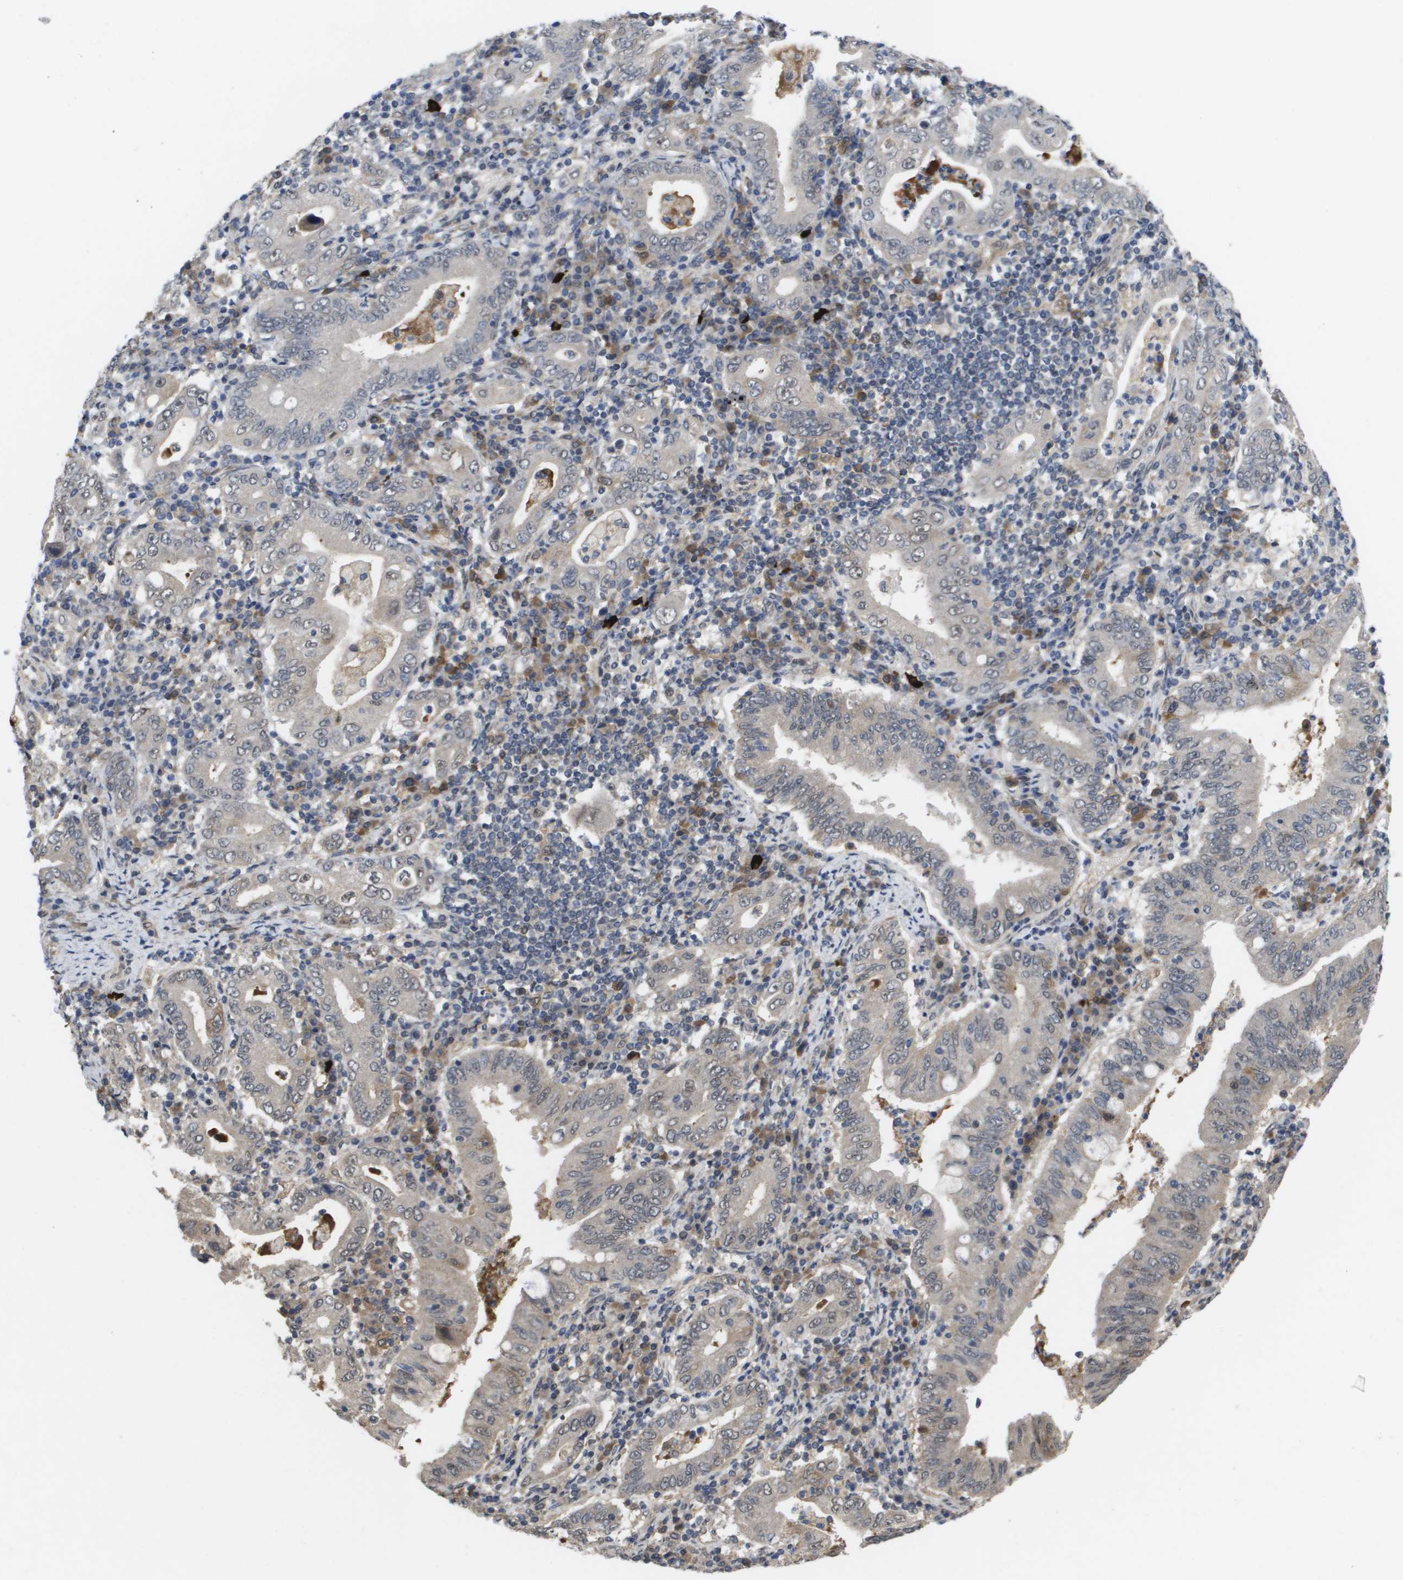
{"staining": {"intensity": "weak", "quantity": "<25%", "location": "nuclear"}, "tissue": "stomach cancer", "cell_type": "Tumor cells", "image_type": "cancer", "snomed": [{"axis": "morphology", "description": "Normal tissue, NOS"}, {"axis": "morphology", "description": "Adenocarcinoma, NOS"}, {"axis": "topography", "description": "Esophagus"}, {"axis": "topography", "description": "Stomach, upper"}, {"axis": "topography", "description": "Peripheral nerve tissue"}], "caption": "The histopathology image reveals no significant expression in tumor cells of stomach cancer.", "gene": "AMBRA1", "patient": {"sex": "male", "age": 62}}